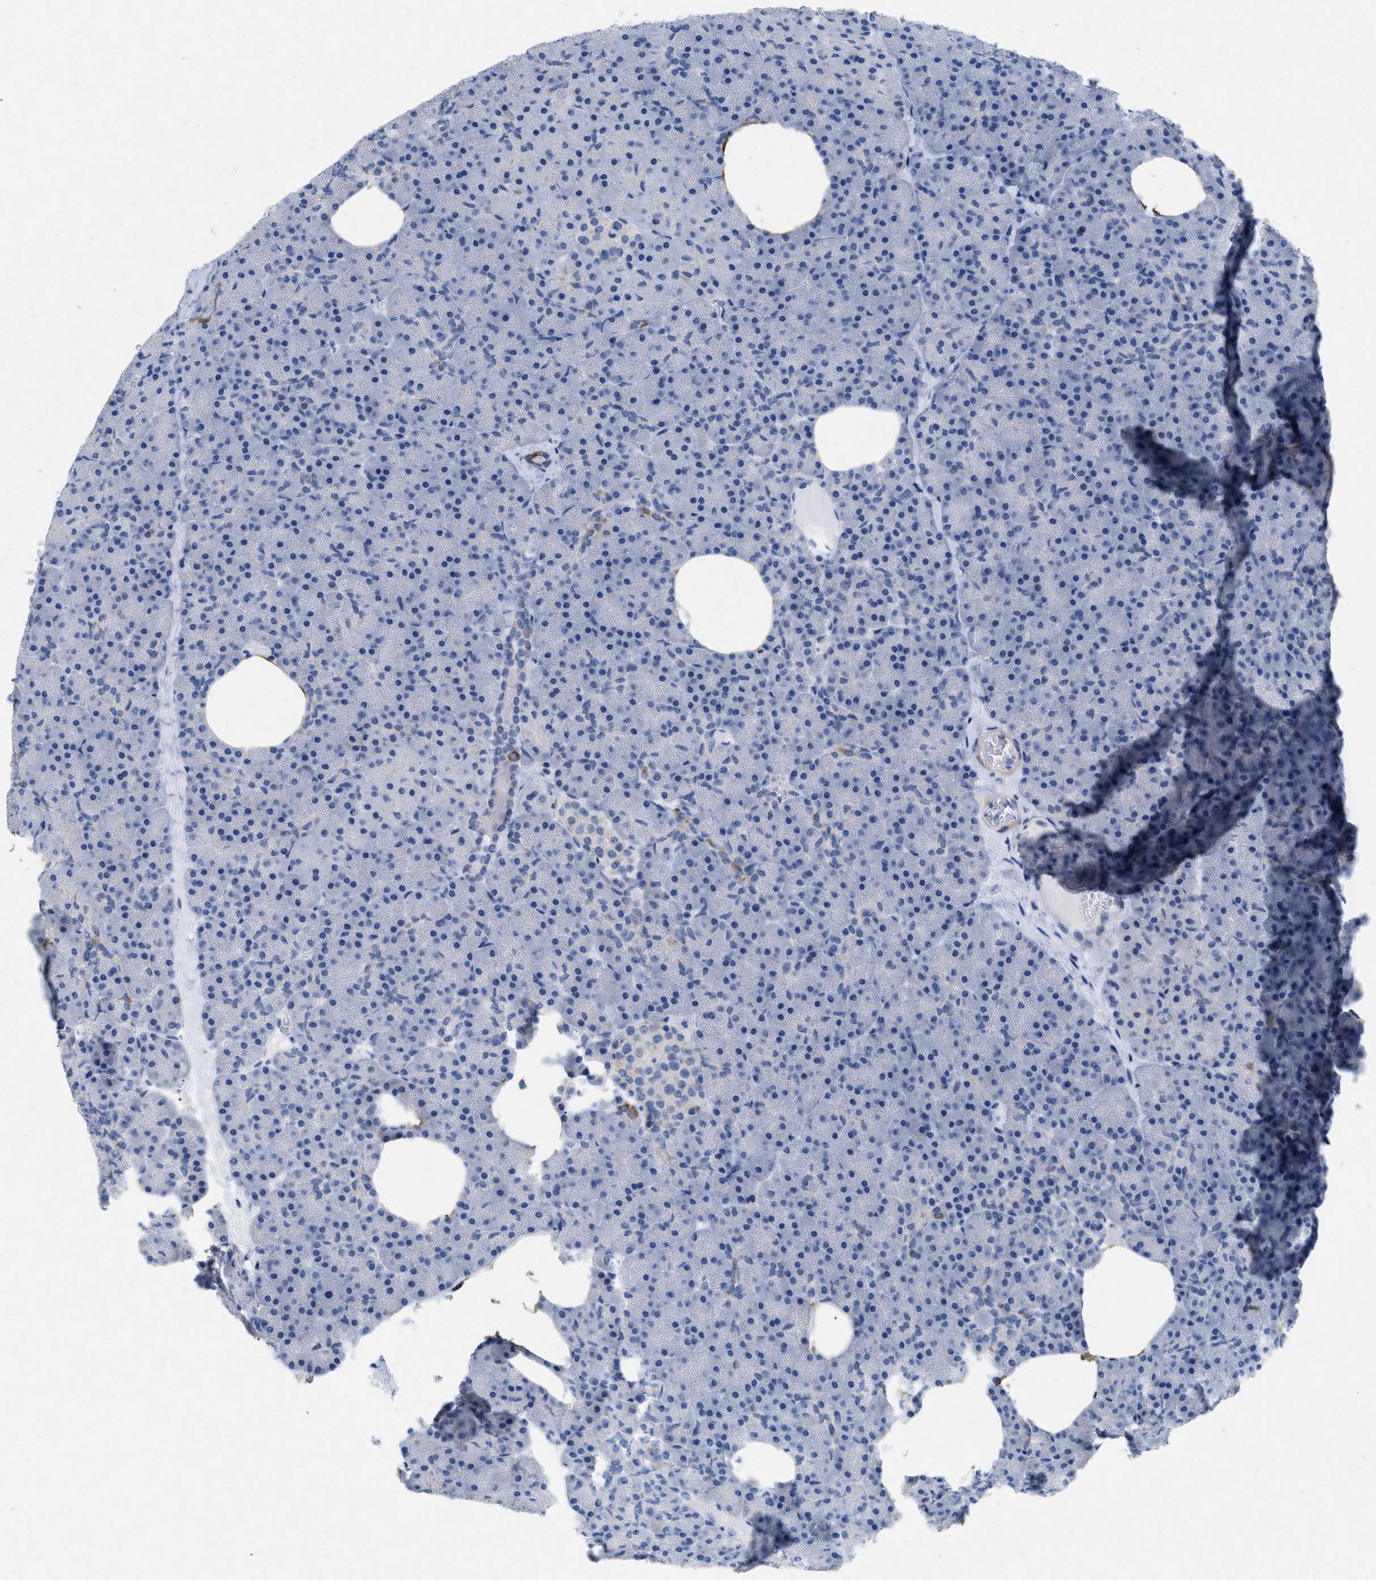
{"staining": {"intensity": "moderate", "quantity": "<25%", "location": "cytoplasmic/membranous"}, "tissue": "pancreas", "cell_type": "Exocrine glandular cells", "image_type": "normal", "snomed": [{"axis": "morphology", "description": "Normal tissue, NOS"}, {"axis": "morphology", "description": "Carcinoid, malignant, NOS"}, {"axis": "topography", "description": "Pancreas"}], "caption": "IHC (DAB) staining of unremarkable human pancreas displays moderate cytoplasmic/membranous protein staining in about <25% of exocrine glandular cells. (brown staining indicates protein expression, while blue staining denotes nuclei).", "gene": "TASOR", "patient": {"sex": "female", "age": 35}}